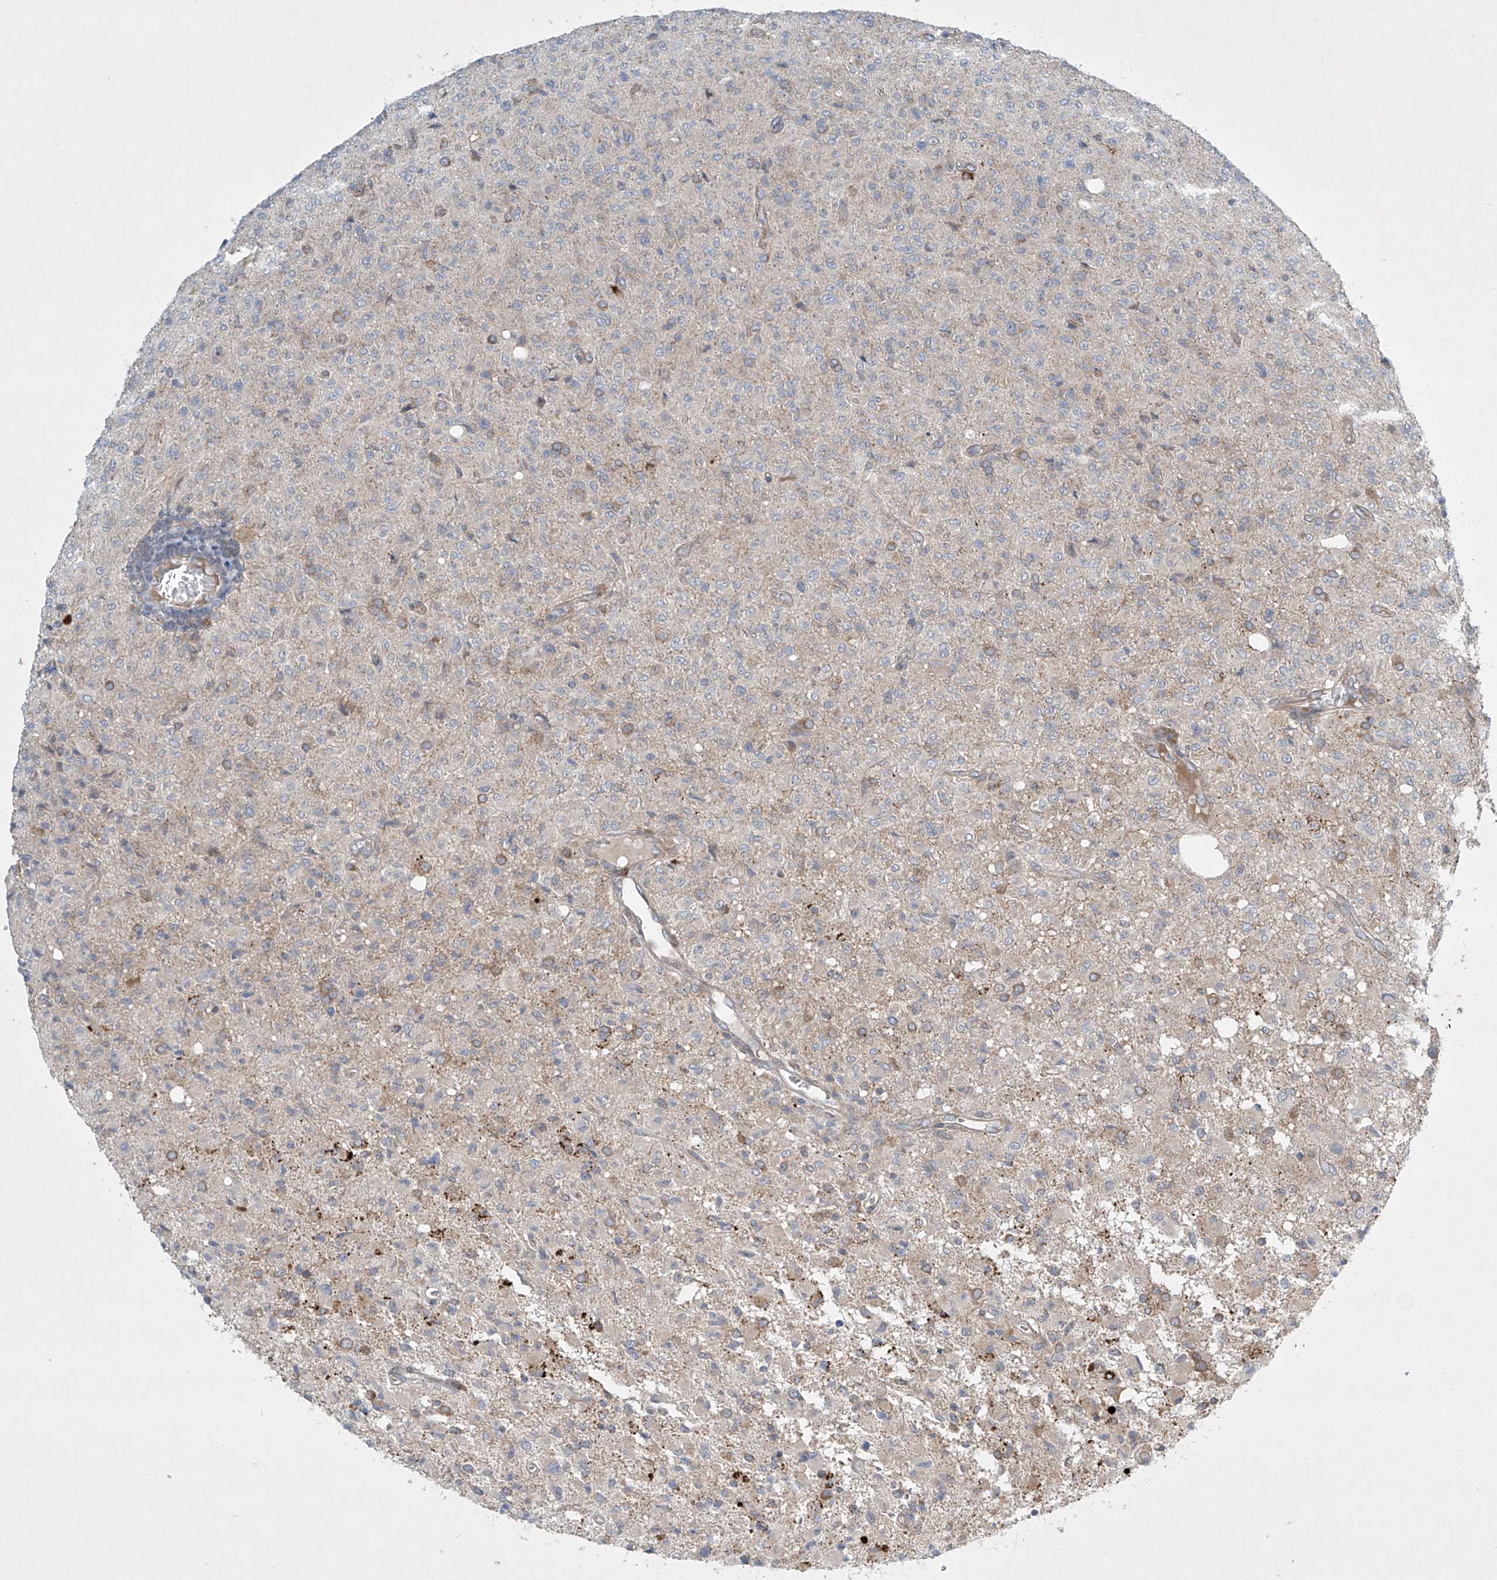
{"staining": {"intensity": "negative", "quantity": "none", "location": "none"}, "tissue": "glioma", "cell_type": "Tumor cells", "image_type": "cancer", "snomed": [{"axis": "morphology", "description": "Glioma, malignant, High grade"}, {"axis": "topography", "description": "Brain"}], "caption": "DAB (3,3'-diaminobenzidine) immunohistochemical staining of human malignant high-grade glioma reveals no significant positivity in tumor cells.", "gene": "TJAP1", "patient": {"sex": "female", "age": 57}}